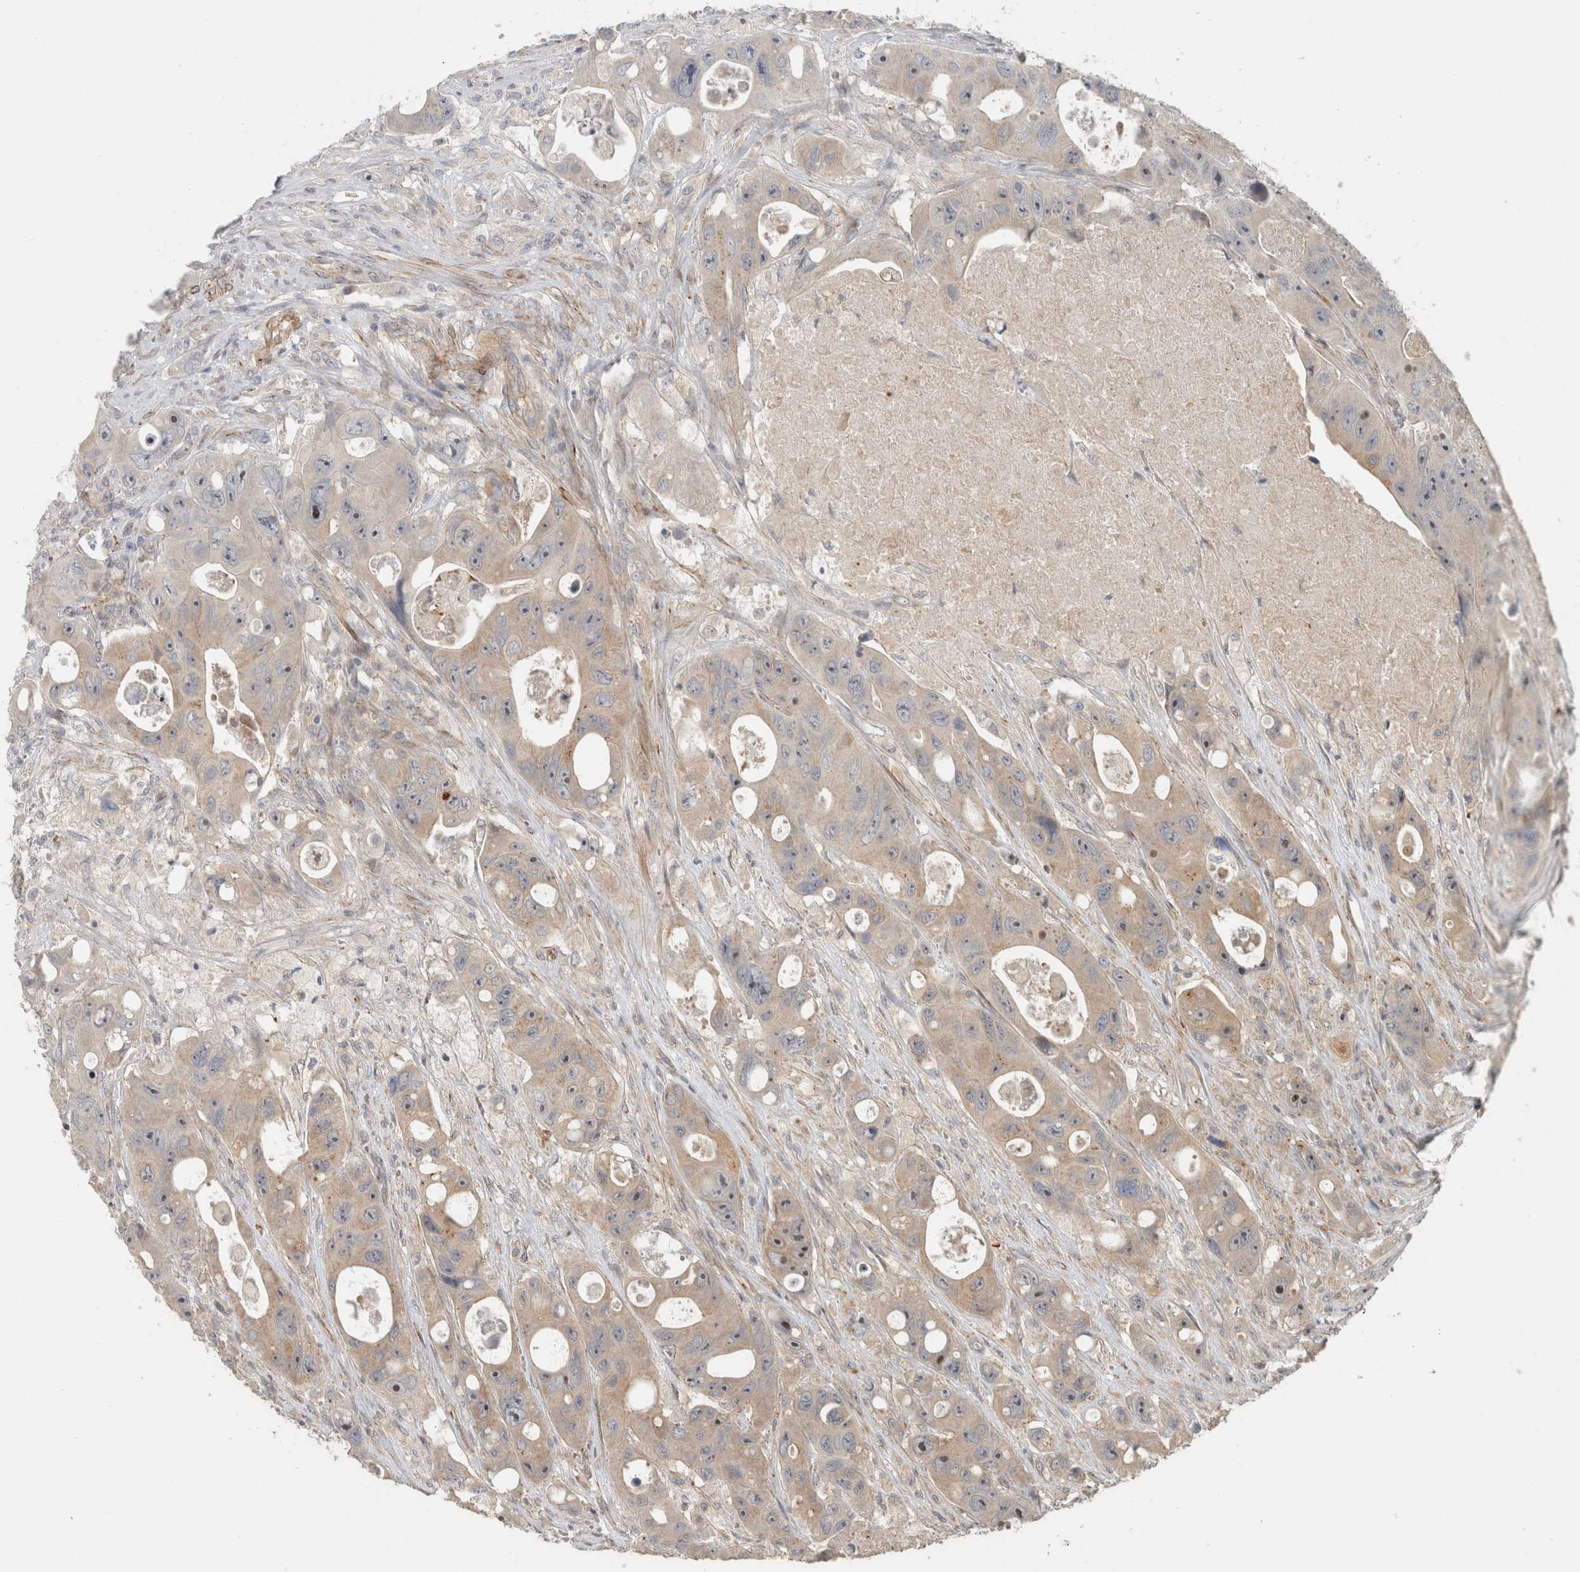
{"staining": {"intensity": "weak", "quantity": "<25%", "location": "cytoplasmic/membranous,nuclear"}, "tissue": "colorectal cancer", "cell_type": "Tumor cells", "image_type": "cancer", "snomed": [{"axis": "morphology", "description": "Adenocarcinoma, NOS"}, {"axis": "topography", "description": "Colon"}], "caption": "IHC image of human colorectal cancer (adenocarcinoma) stained for a protein (brown), which shows no positivity in tumor cells.", "gene": "SIPA1L2", "patient": {"sex": "female", "age": 46}}